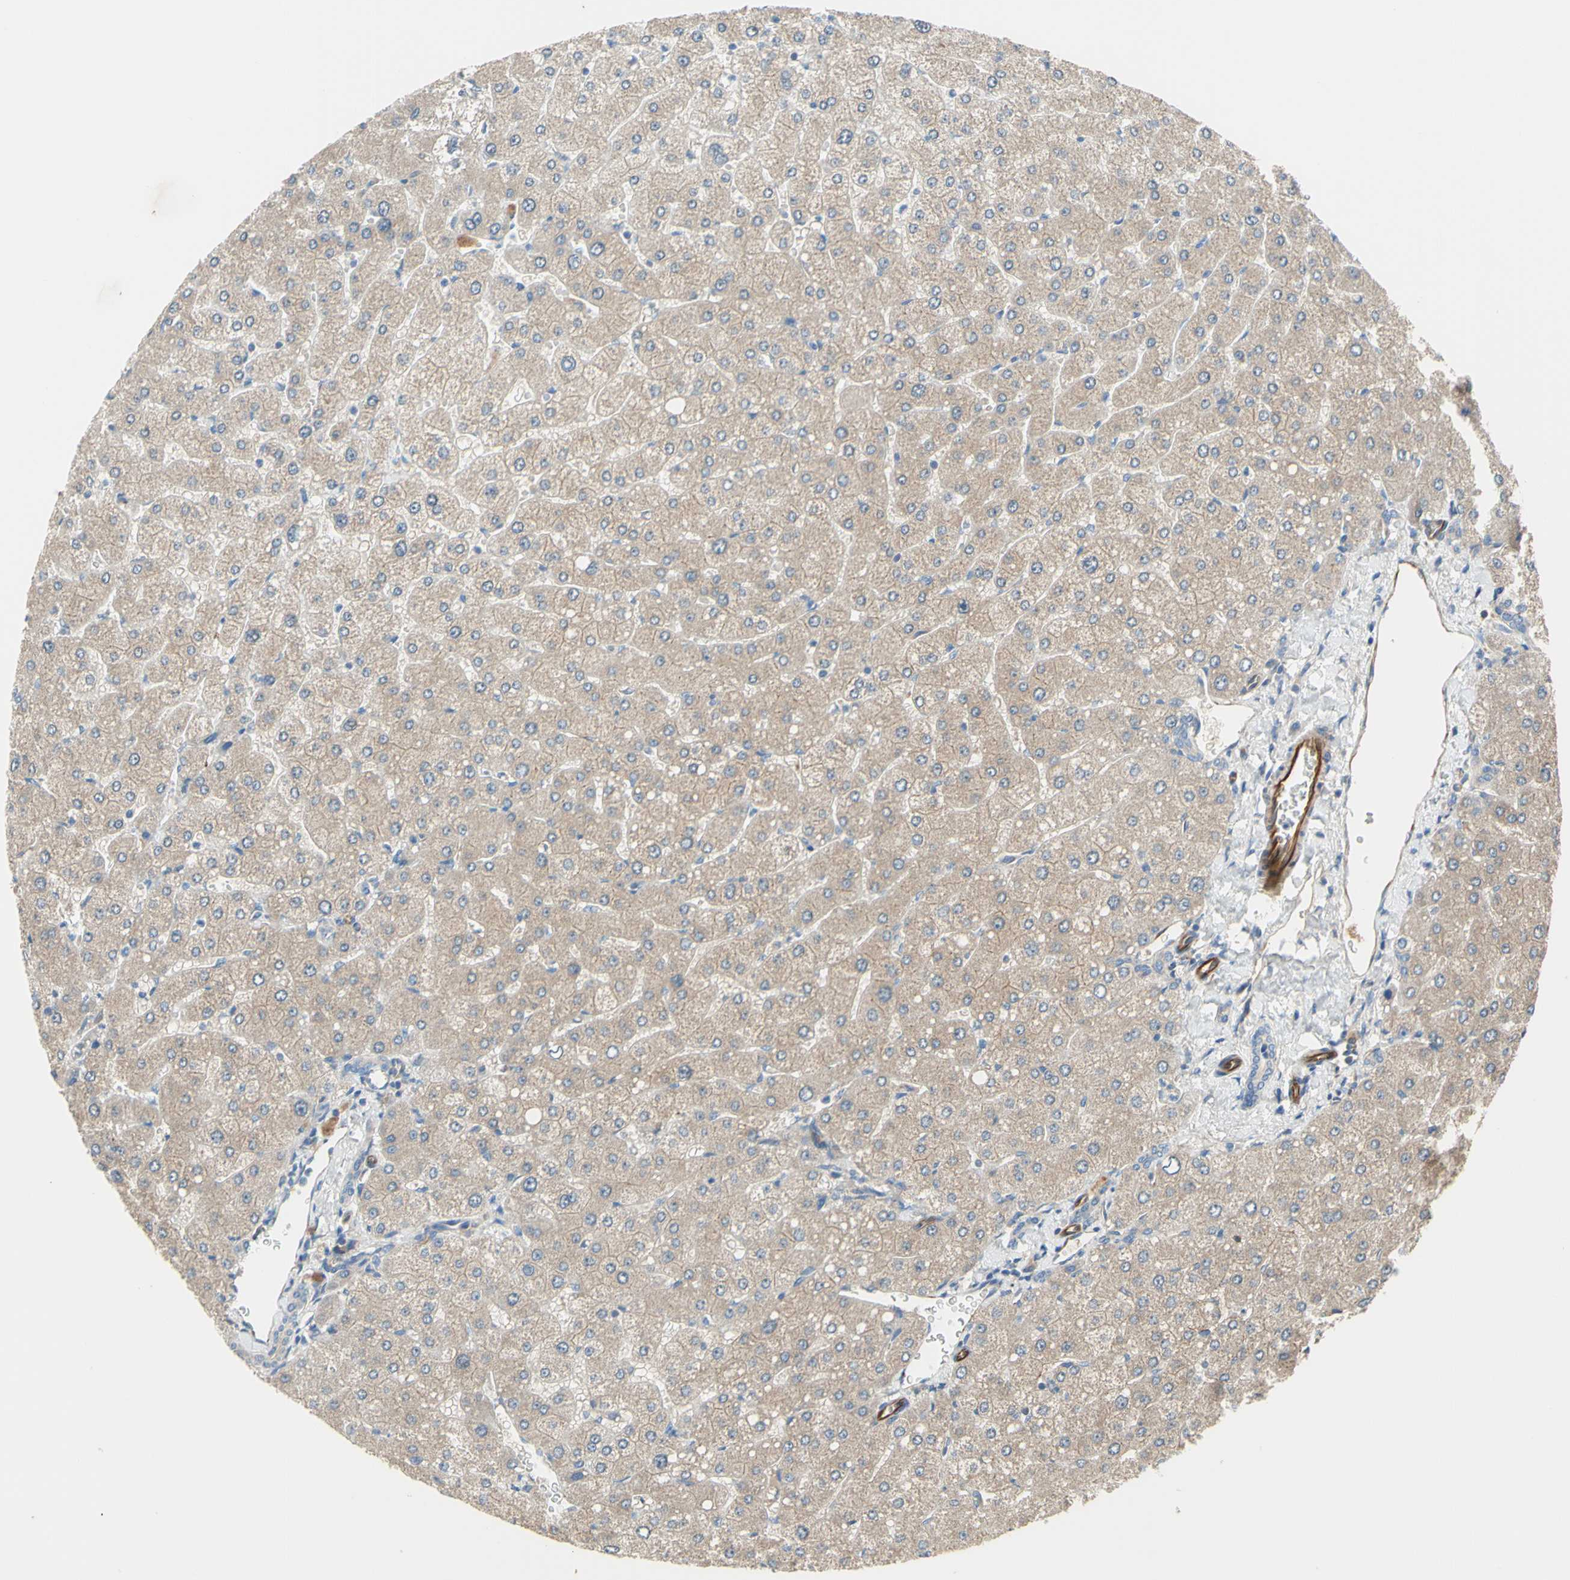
{"staining": {"intensity": "negative", "quantity": "none", "location": "none"}, "tissue": "liver", "cell_type": "Cholangiocytes", "image_type": "normal", "snomed": [{"axis": "morphology", "description": "Normal tissue, NOS"}, {"axis": "topography", "description": "Liver"}], "caption": "Immunohistochemistry of unremarkable liver shows no staining in cholangiocytes.", "gene": "TRAF2", "patient": {"sex": "male", "age": 55}}